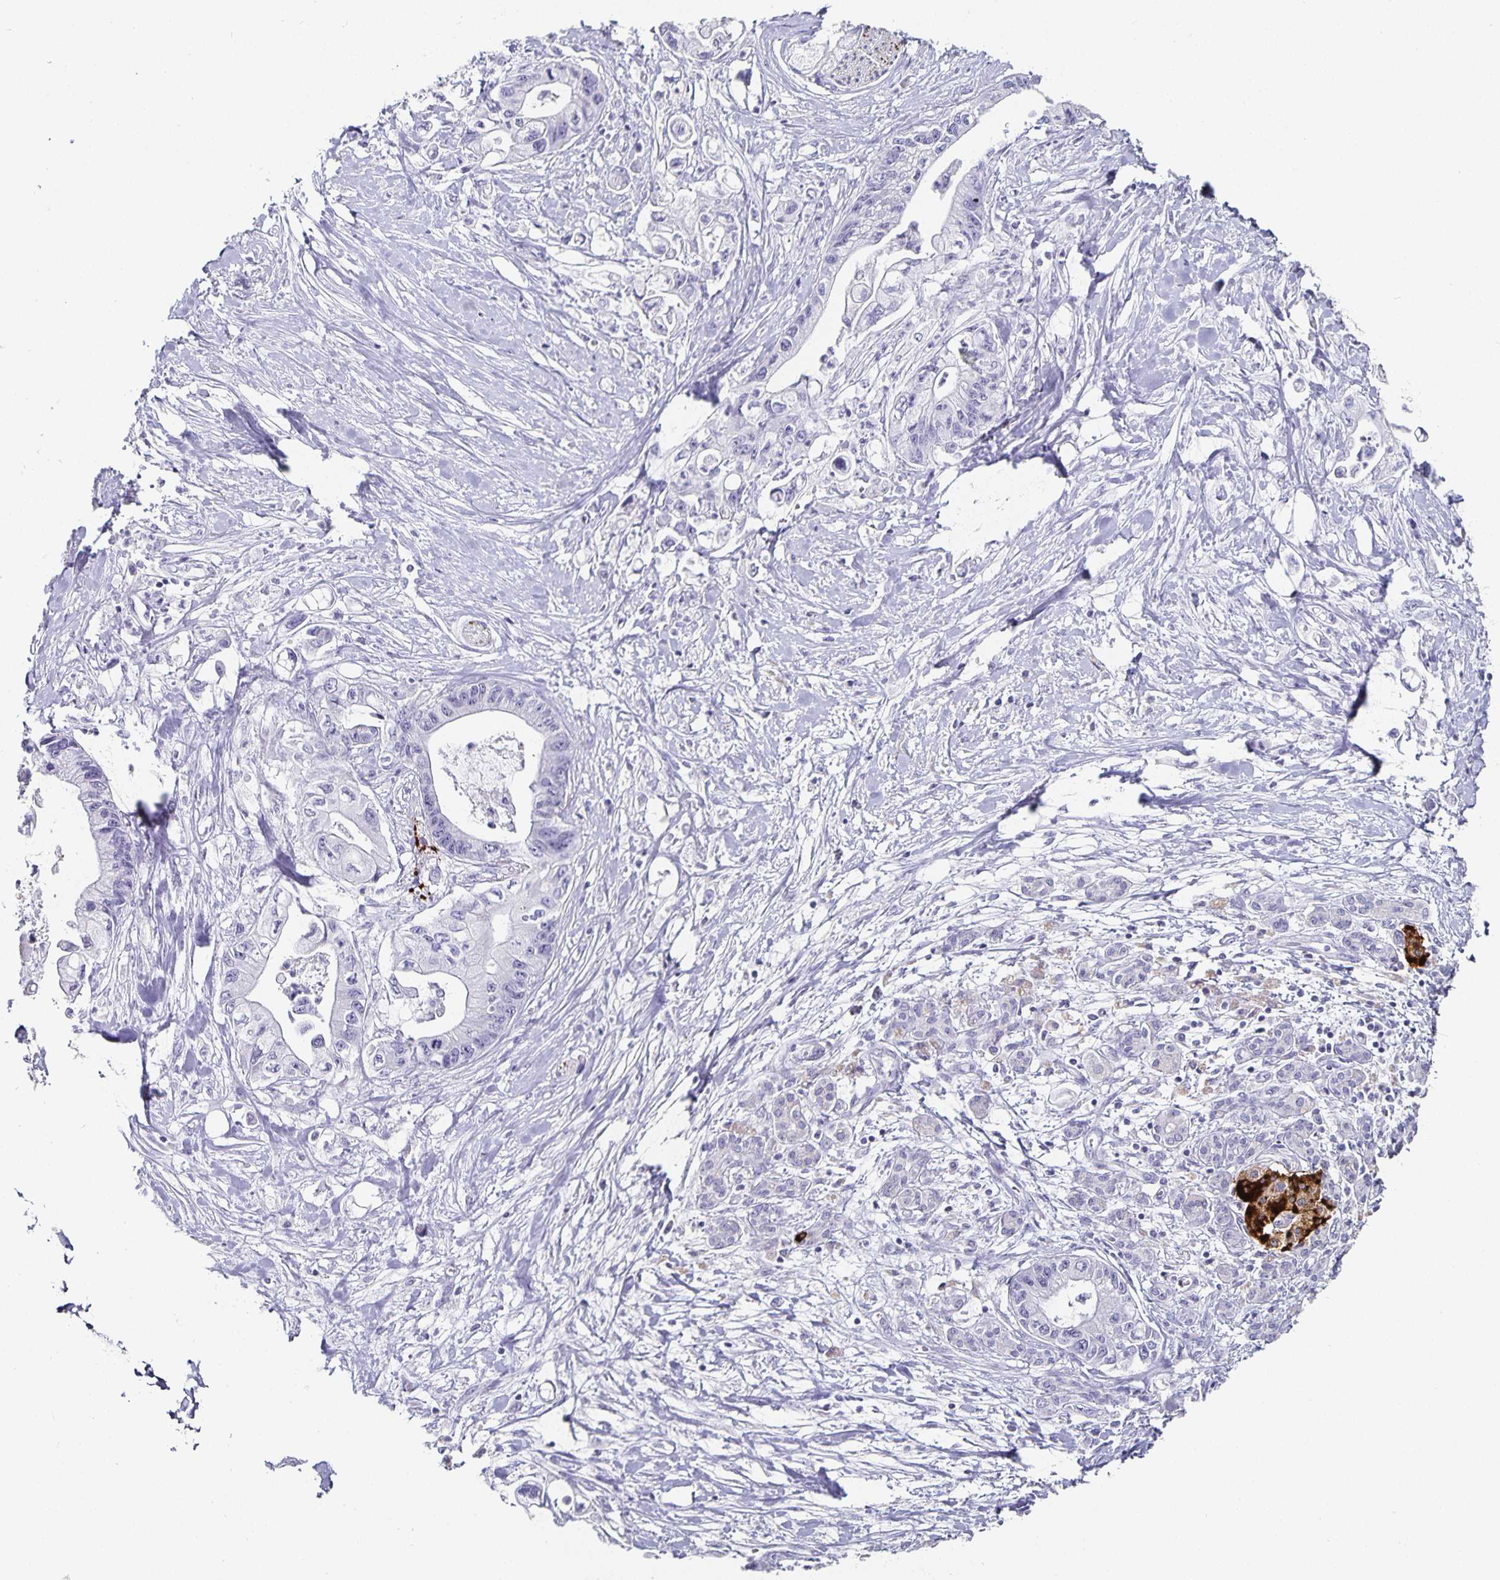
{"staining": {"intensity": "negative", "quantity": "none", "location": "none"}, "tissue": "pancreatic cancer", "cell_type": "Tumor cells", "image_type": "cancer", "snomed": [{"axis": "morphology", "description": "Adenocarcinoma, NOS"}, {"axis": "topography", "description": "Pancreas"}], "caption": "Immunohistochemistry (IHC) micrograph of neoplastic tissue: adenocarcinoma (pancreatic) stained with DAB demonstrates no significant protein positivity in tumor cells. (DAB (3,3'-diaminobenzidine) immunohistochemistry visualized using brightfield microscopy, high magnification).", "gene": "CHGA", "patient": {"sex": "male", "age": 61}}